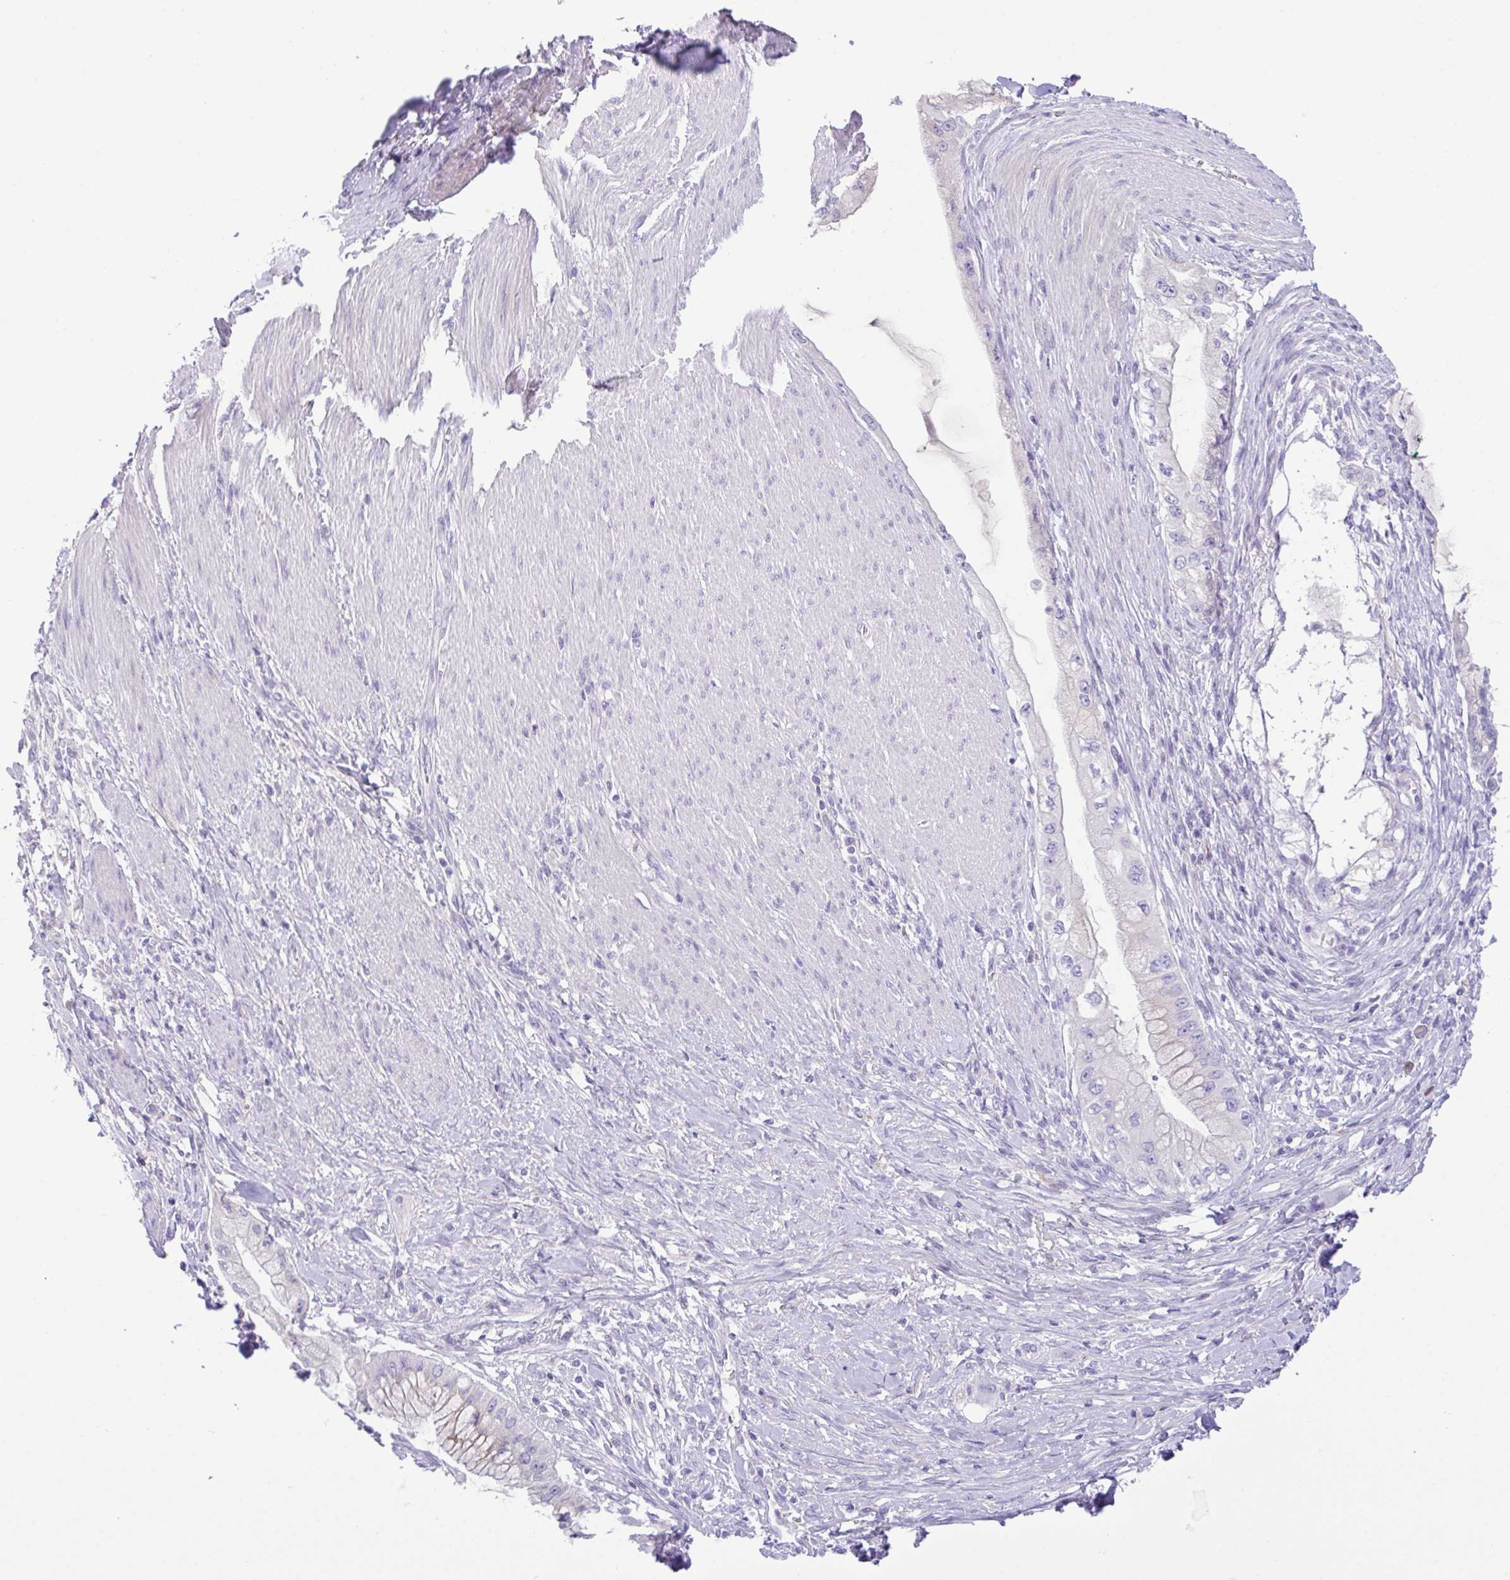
{"staining": {"intensity": "negative", "quantity": "none", "location": "none"}, "tissue": "pancreatic cancer", "cell_type": "Tumor cells", "image_type": "cancer", "snomed": [{"axis": "morphology", "description": "Adenocarcinoma, NOS"}, {"axis": "topography", "description": "Pancreas"}], "caption": "Immunohistochemistry micrograph of neoplastic tissue: human pancreatic adenocarcinoma stained with DAB (3,3'-diaminobenzidine) reveals no significant protein positivity in tumor cells.", "gene": "FBXL20", "patient": {"sex": "male", "age": 48}}